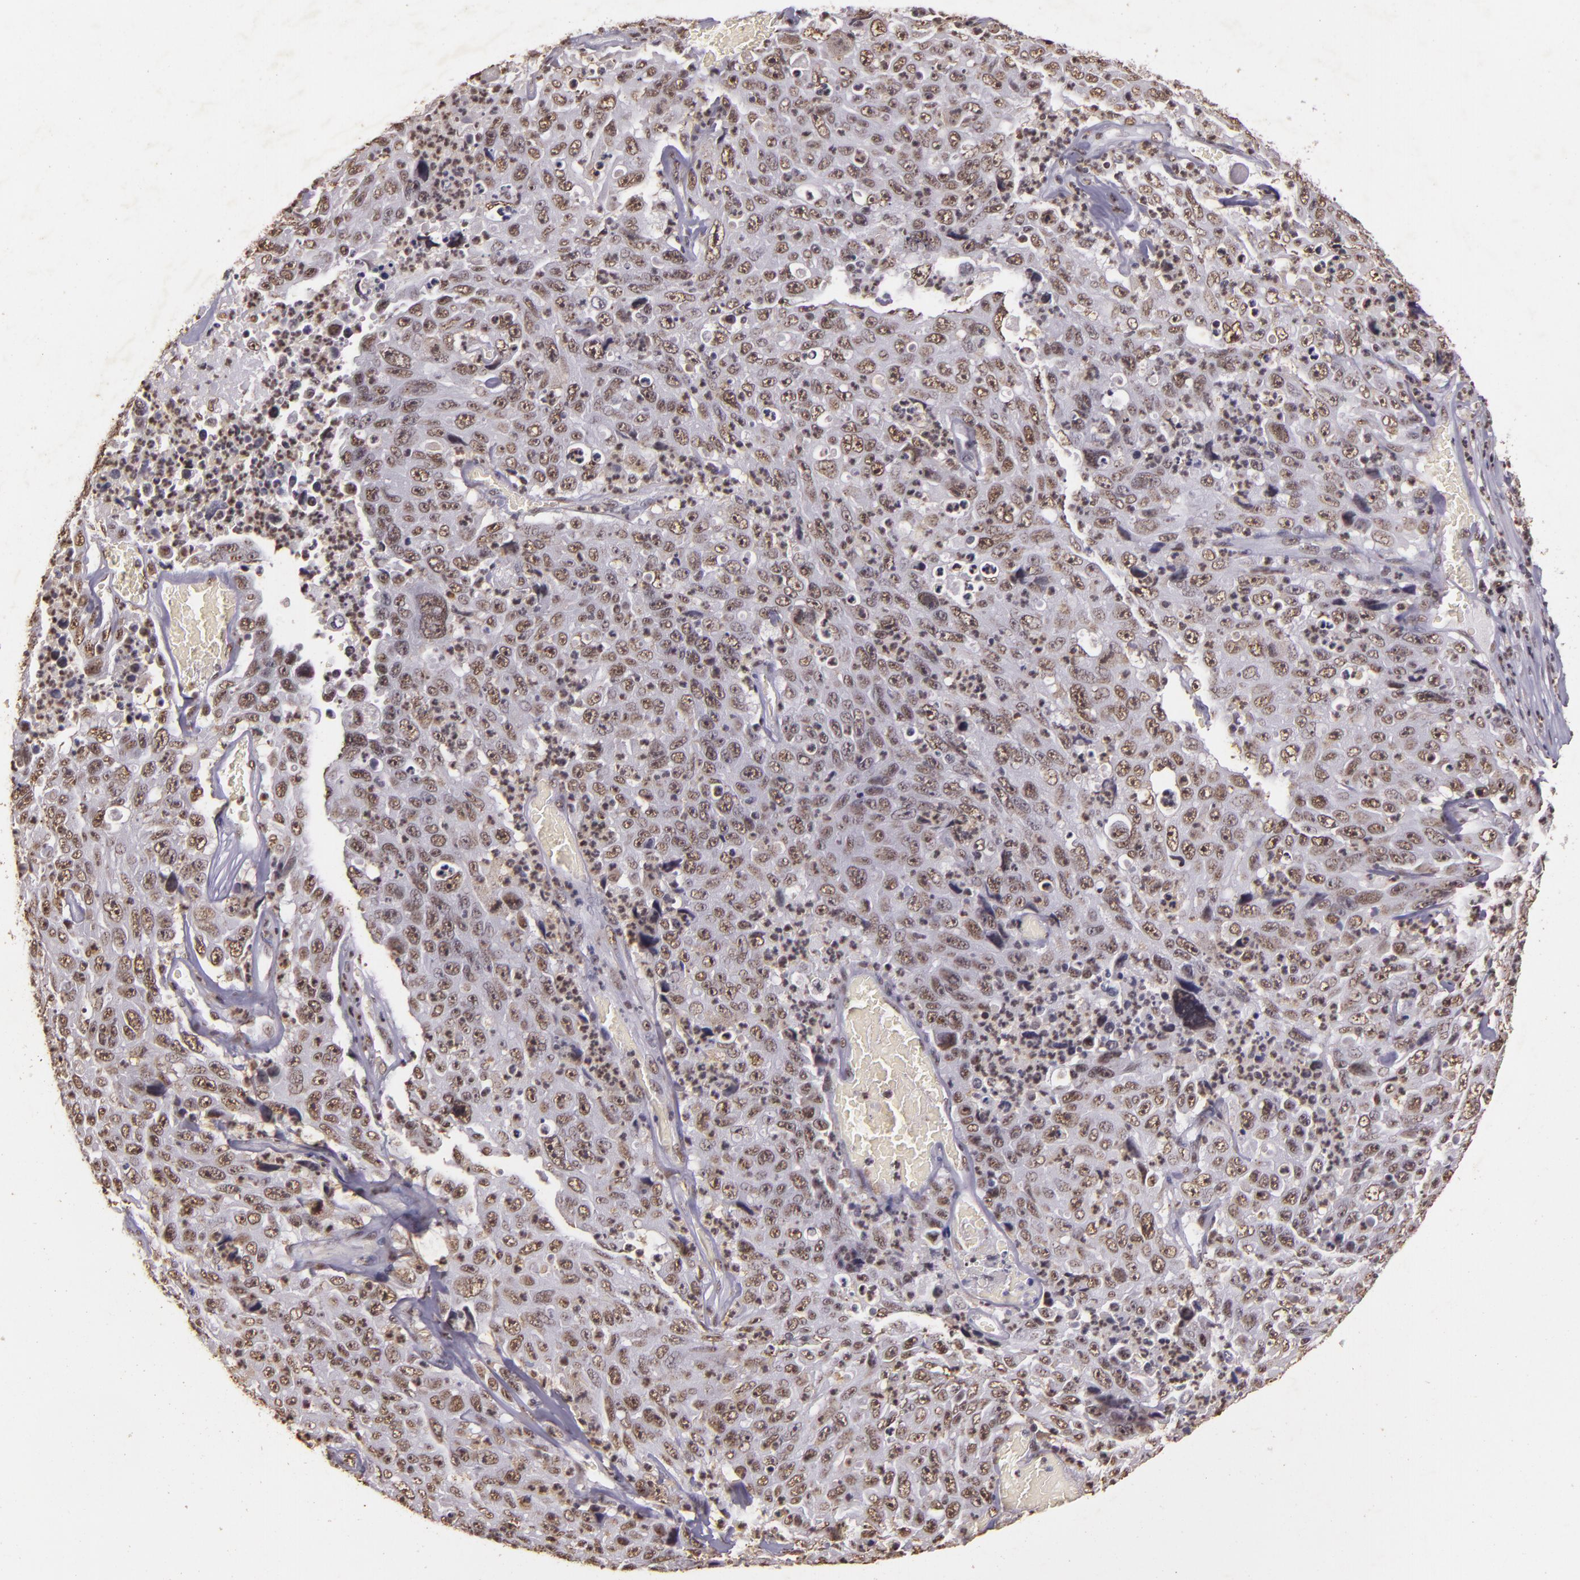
{"staining": {"intensity": "weak", "quantity": ">75%", "location": "nuclear"}, "tissue": "lung cancer", "cell_type": "Tumor cells", "image_type": "cancer", "snomed": [{"axis": "morphology", "description": "Squamous cell carcinoma, NOS"}, {"axis": "topography", "description": "Lung"}], "caption": "This histopathology image displays IHC staining of human lung cancer, with low weak nuclear positivity in approximately >75% of tumor cells.", "gene": "CBX3", "patient": {"sex": "male", "age": 64}}